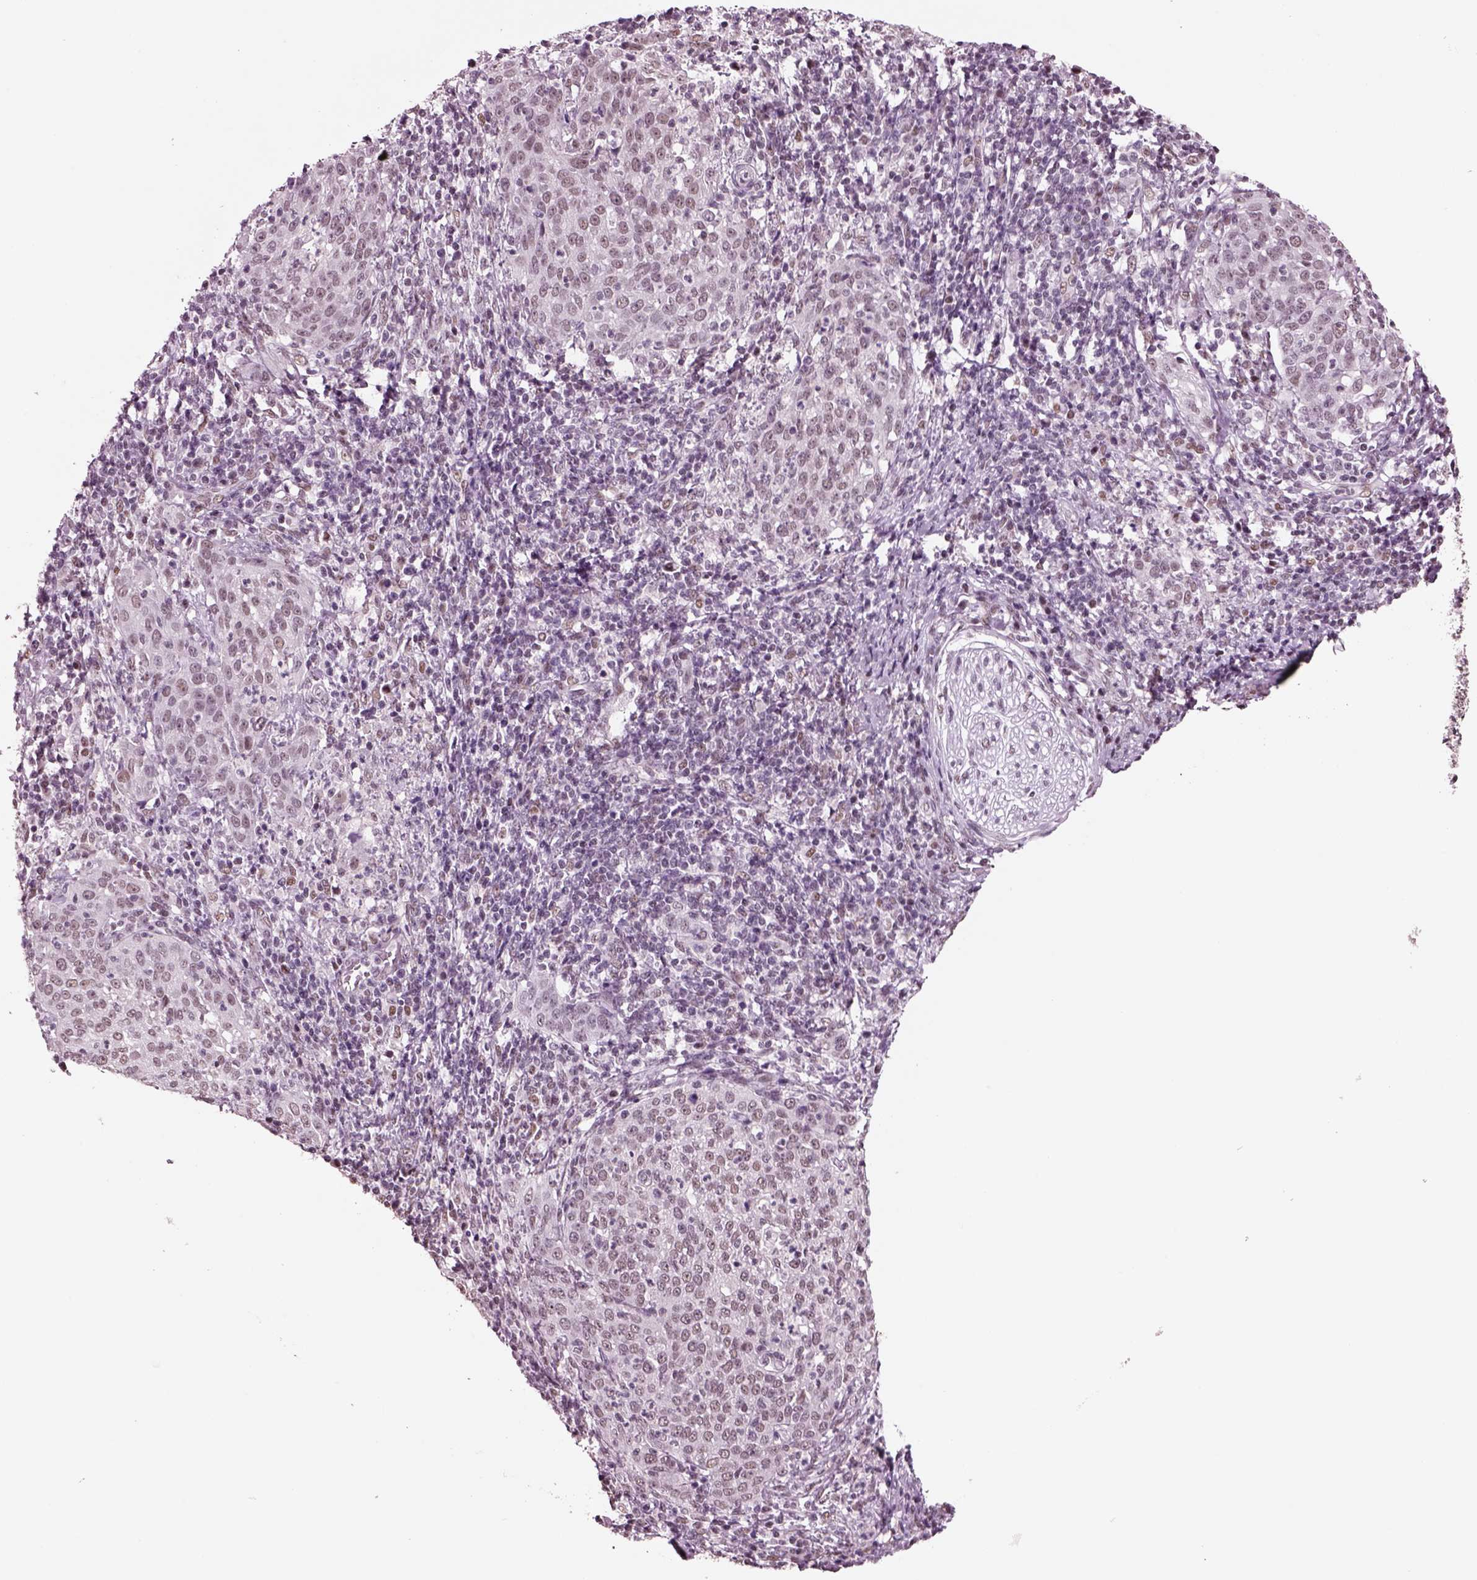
{"staining": {"intensity": "weak", "quantity": "25%-75%", "location": "nuclear"}, "tissue": "cervical cancer", "cell_type": "Tumor cells", "image_type": "cancer", "snomed": [{"axis": "morphology", "description": "Squamous cell carcinoma, NOS"}, {"axis": "topography", "description": "Cervix"}], "caption": "Tumor cells demonstrate low levels of weak nuclear staining in approximately 25%-75% of cells in human cervical cancer (squamous cell carcinoma).", "gene": "SEPHS1", "patient": {"sex": "female", "age": 51}}